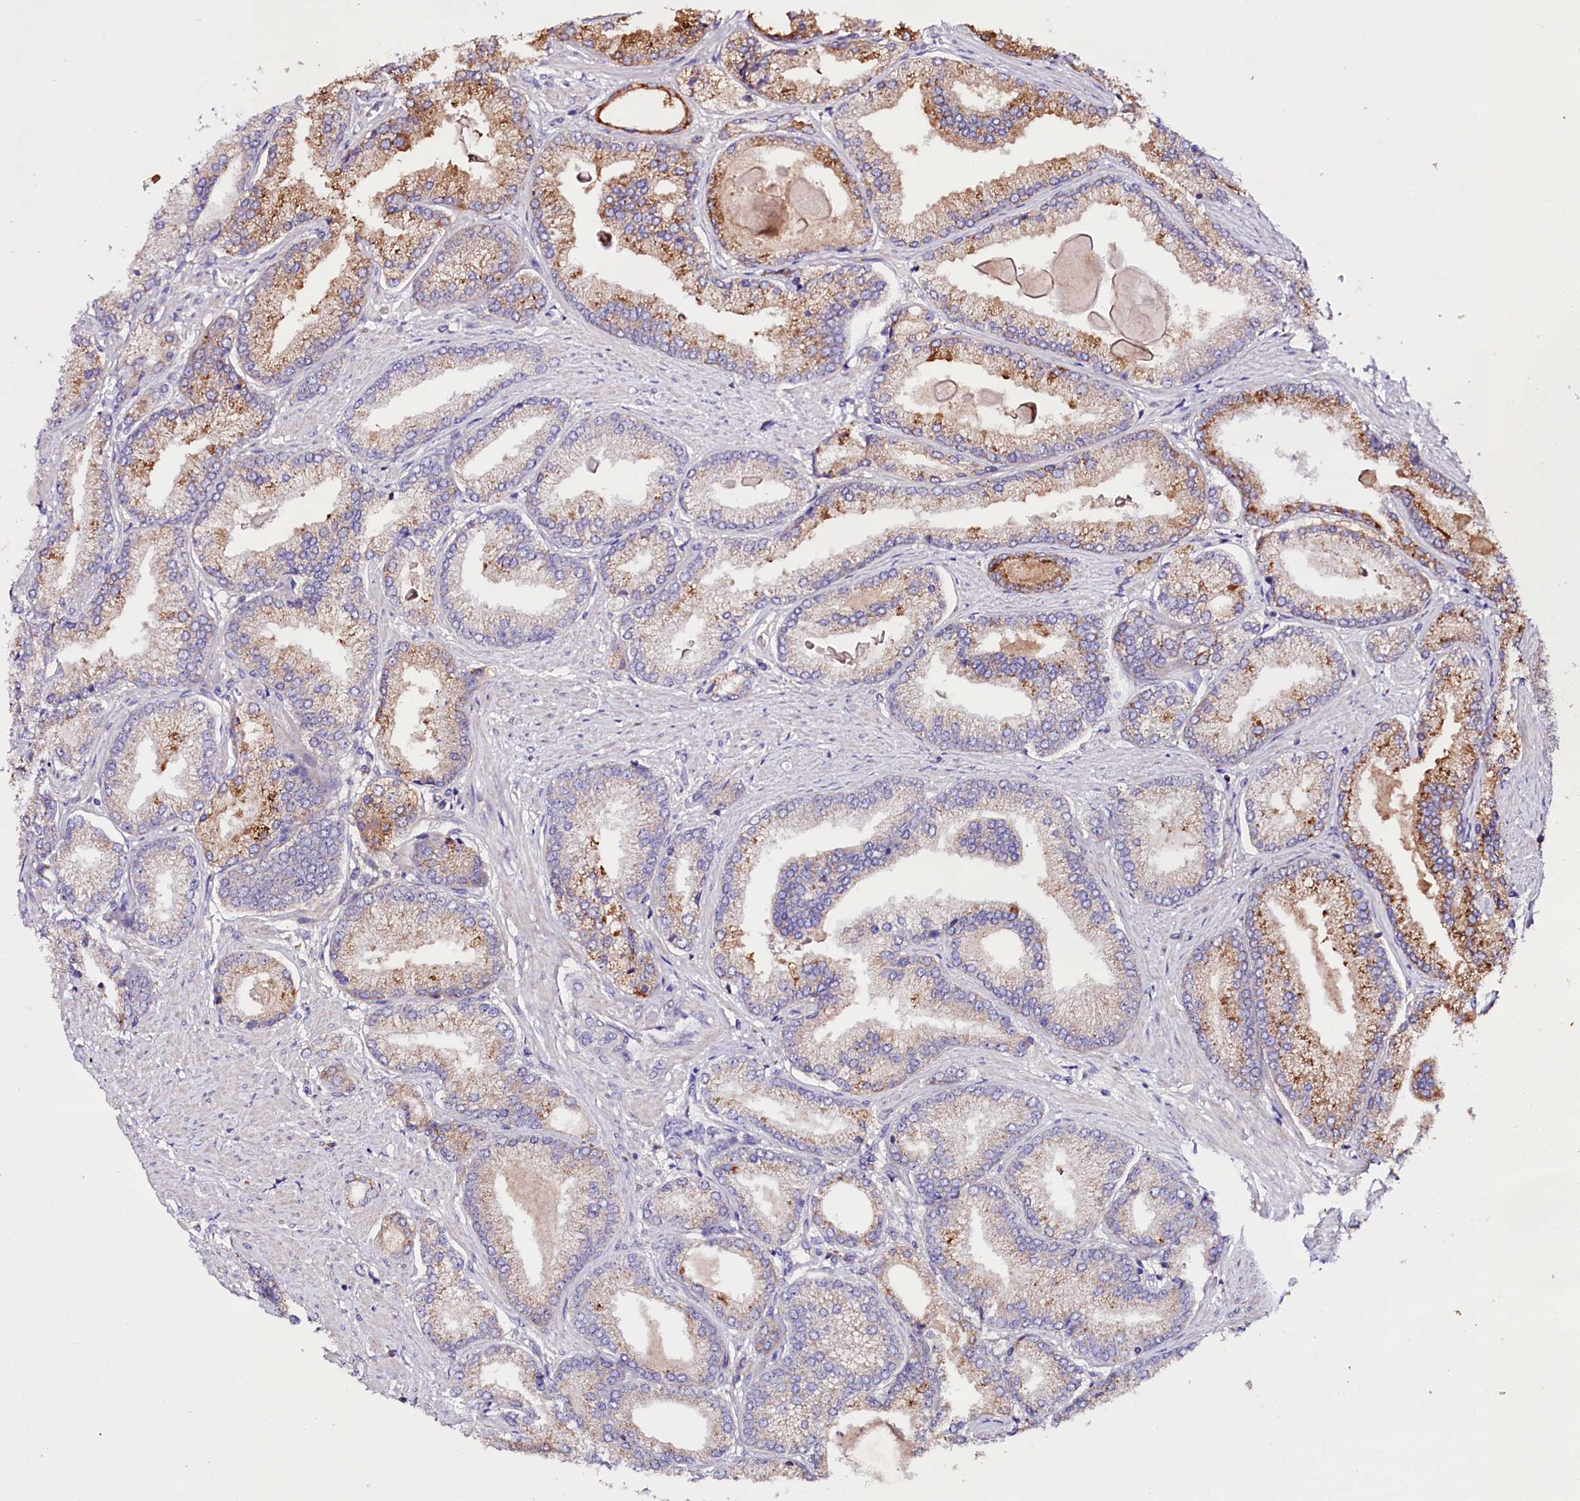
{"staining": {"intensity": "moderate", "quantity": "<25%", "location": "cytoplasmic/membranous"}, "tissue": "prostate cancer", "cell_type": "Tumor cells", "image_type": "cancer", "snomed": [{"axis": "morphology", "description": "Adenocarcinoma, High grade"}, {"axis": "topography", "description": "Prostate"}], "caption": "Prostate cancer (adenocarcinoma (high-grade)) stained with a protein marker shows moderate staining in tumor cells.", "gene": "ZNF45", "patient": {"sex": "male", "age": 66}}